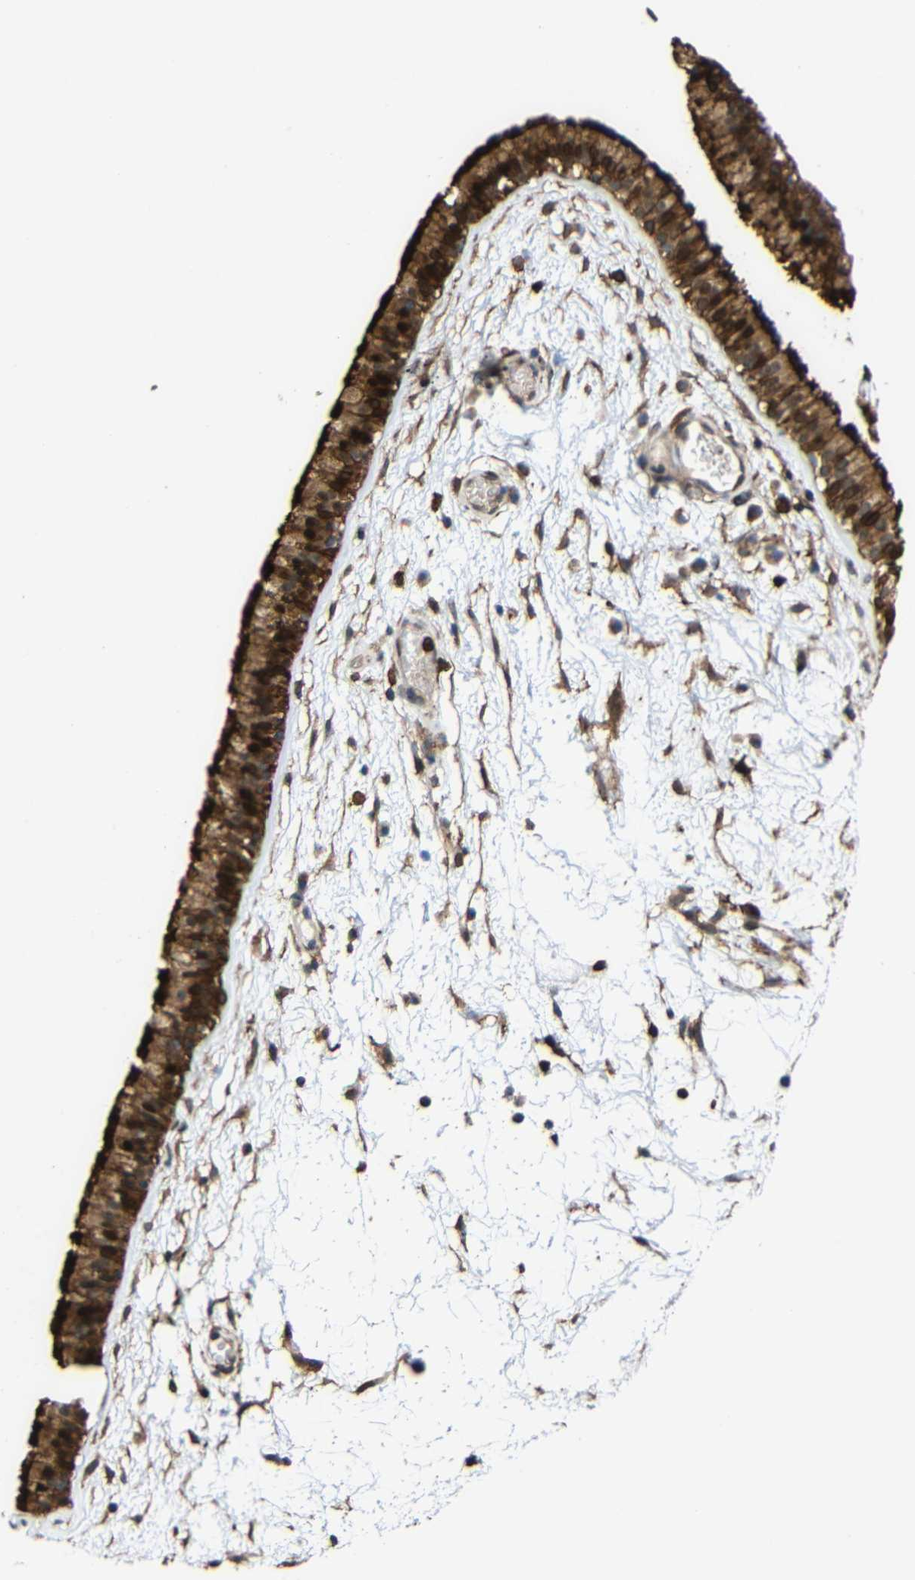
{"staining": {"intensity": "strong", "quantity": ">75%", "location": "cytoplasmic/membranous"}, "tissue": "nasopharynx", "cell_type": "Respiratory epithelial cells", "image_type": "normal", "snomed": [{"axis": "morphology", "description": "Normal tissue, NOS"}, {"axis": "morphology", "description": "Inflammation, NOS"}, {"axis": "topography", "description": "Nasopharynx"}], "caption": "Nasopharynx stained with DAB immunohistochemistry (IHC) demonstrates high levels of strong cytoplasmic/membranous expression in approximately >75% of respiratory epithelial cells.", "gene": "C1GALT1", "patient": {"sex": "male", "age": 48}}